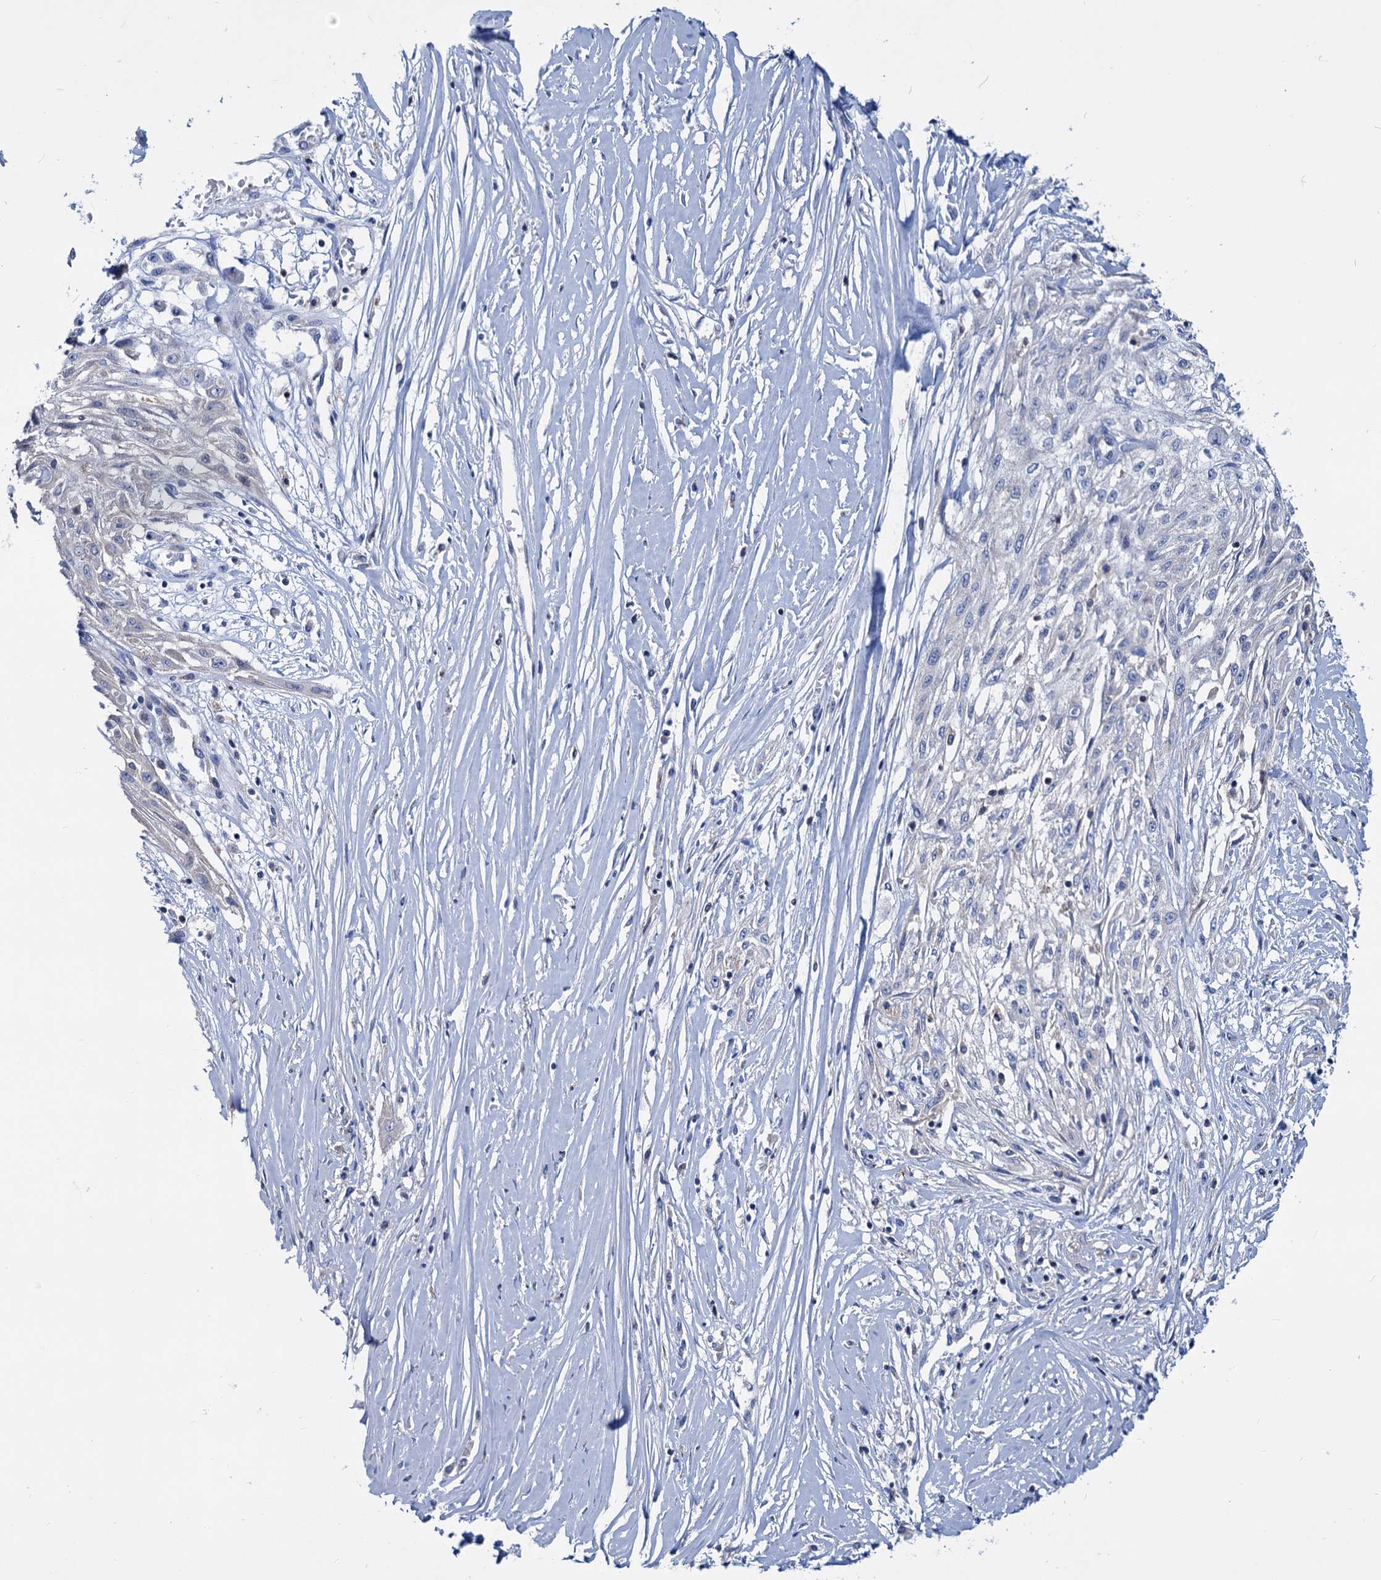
{"staining": {"intensity": "negative", "quantity": "none", "location": "none"}, "tissue": "skin cancer", "cell_type": "Tumor cells", "image_type": "cancer", "snomed": [{"axis": "morphology", "description": "Squamous cell carcinoma, NOS"}, {"axis": "morphology", "description": "Squamous cell carcinoma, metastatic, NOS"}, {"axis": "topography", "description": "Skin"}, {"axis": "topography", "description": "Lymph node"}], "caption": "Human skin cancer (metastatic squamous cell carcinoma) stained for a protein using immunohistochemistry shows no positivity in tumor cells.", "gene": "LRCH4", "patient": {"sex": "male", "age": 75}}